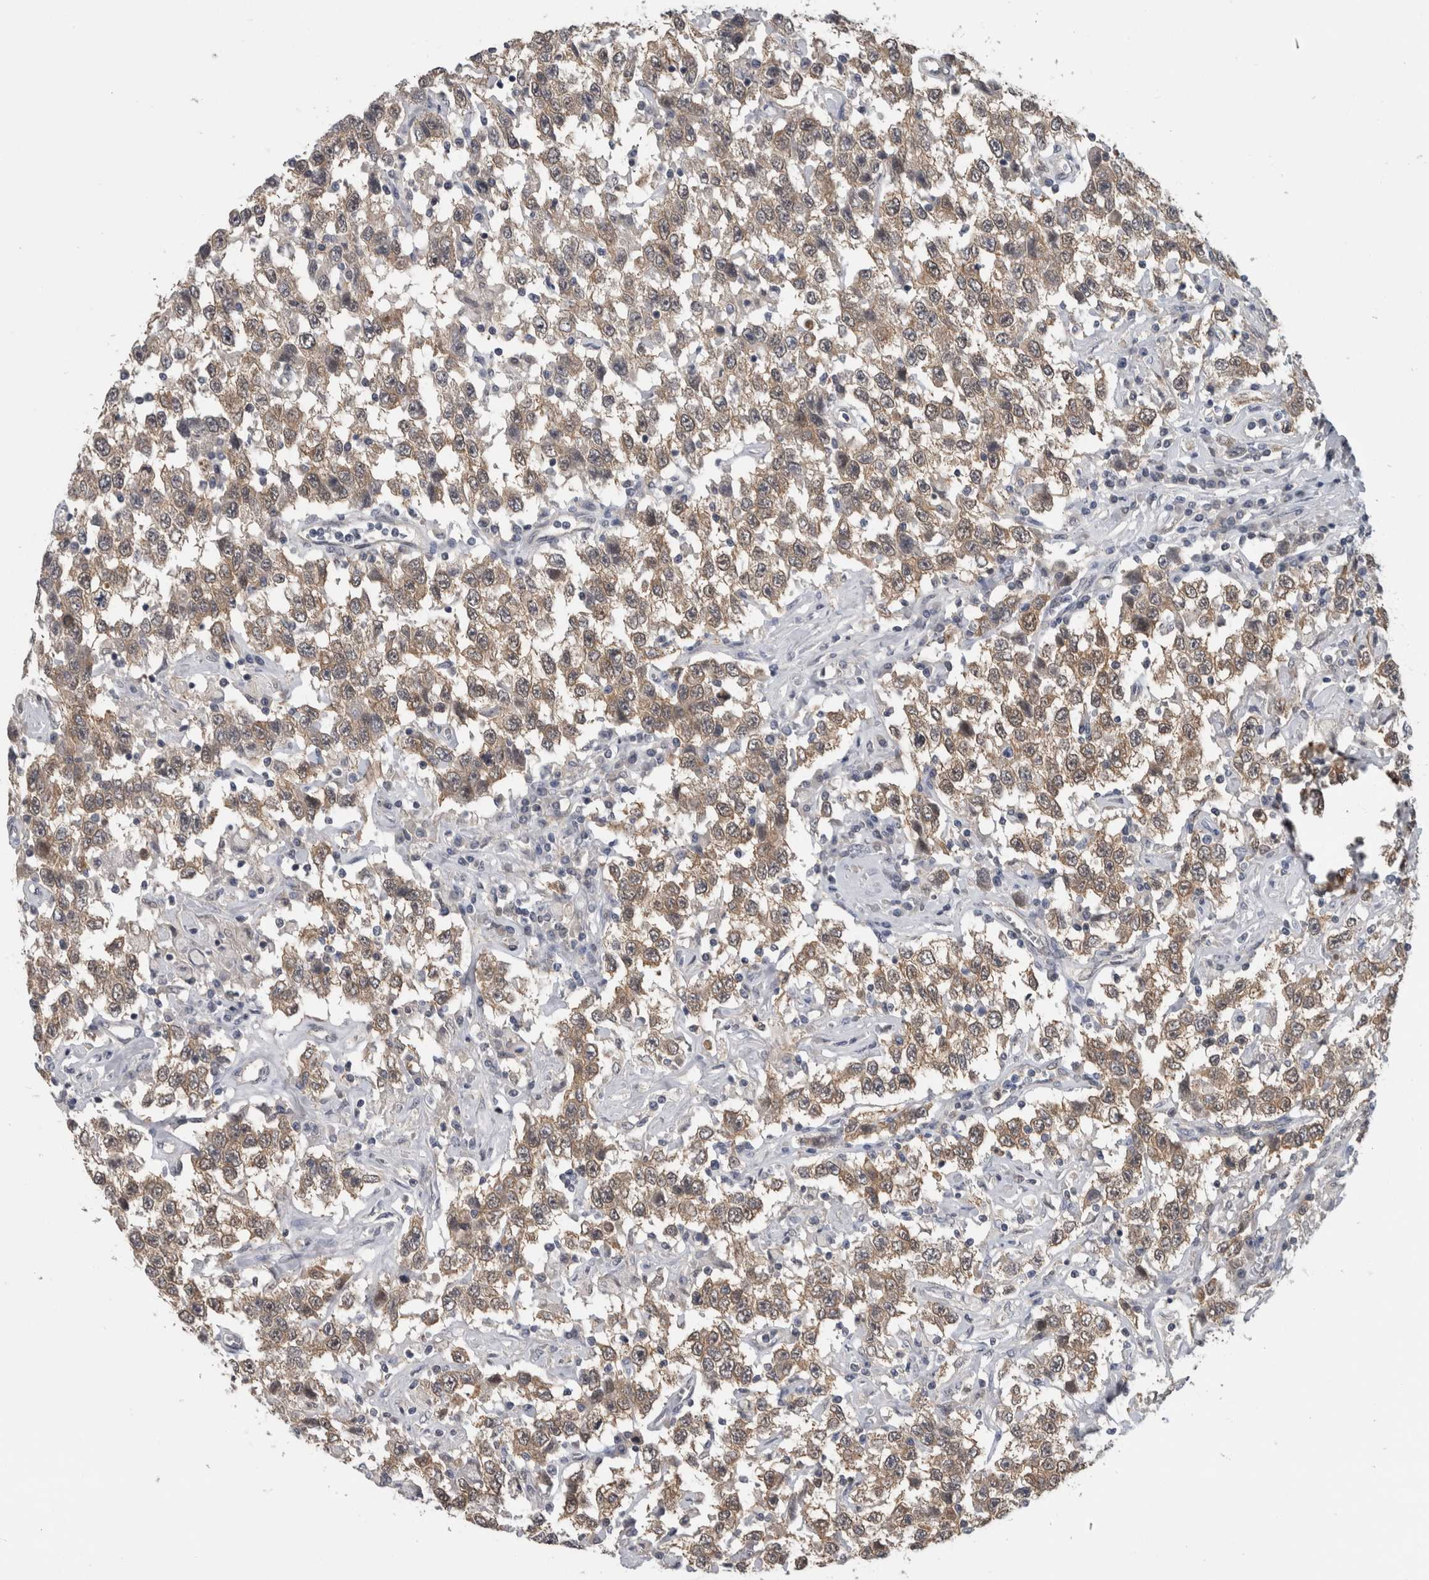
{"staining": {"intensity": "moderate", "quantity": ">75%", "location": "cytoplasmic/membranous"}, "tissue": "testis cancer", "cell_type": "Tumor cells", "image_type": "cancer", "snomed": [{"axis": "morphology", "description": "Seminoma, NOS"}, {"axis": "topography", "description": "Testis"}], "caption": "Tumor cells demonstrate medium levels of moderate cytoplasmic/membranous staining in approximately >75% of cells in human testis seminoma. The staining is performed using DAB brown chromogen to label protein expression. The nuclei are counter-stained blue using hematoxylin.", "gene": "NAPRT", "patient": {"sex": "male", "age": 41}}